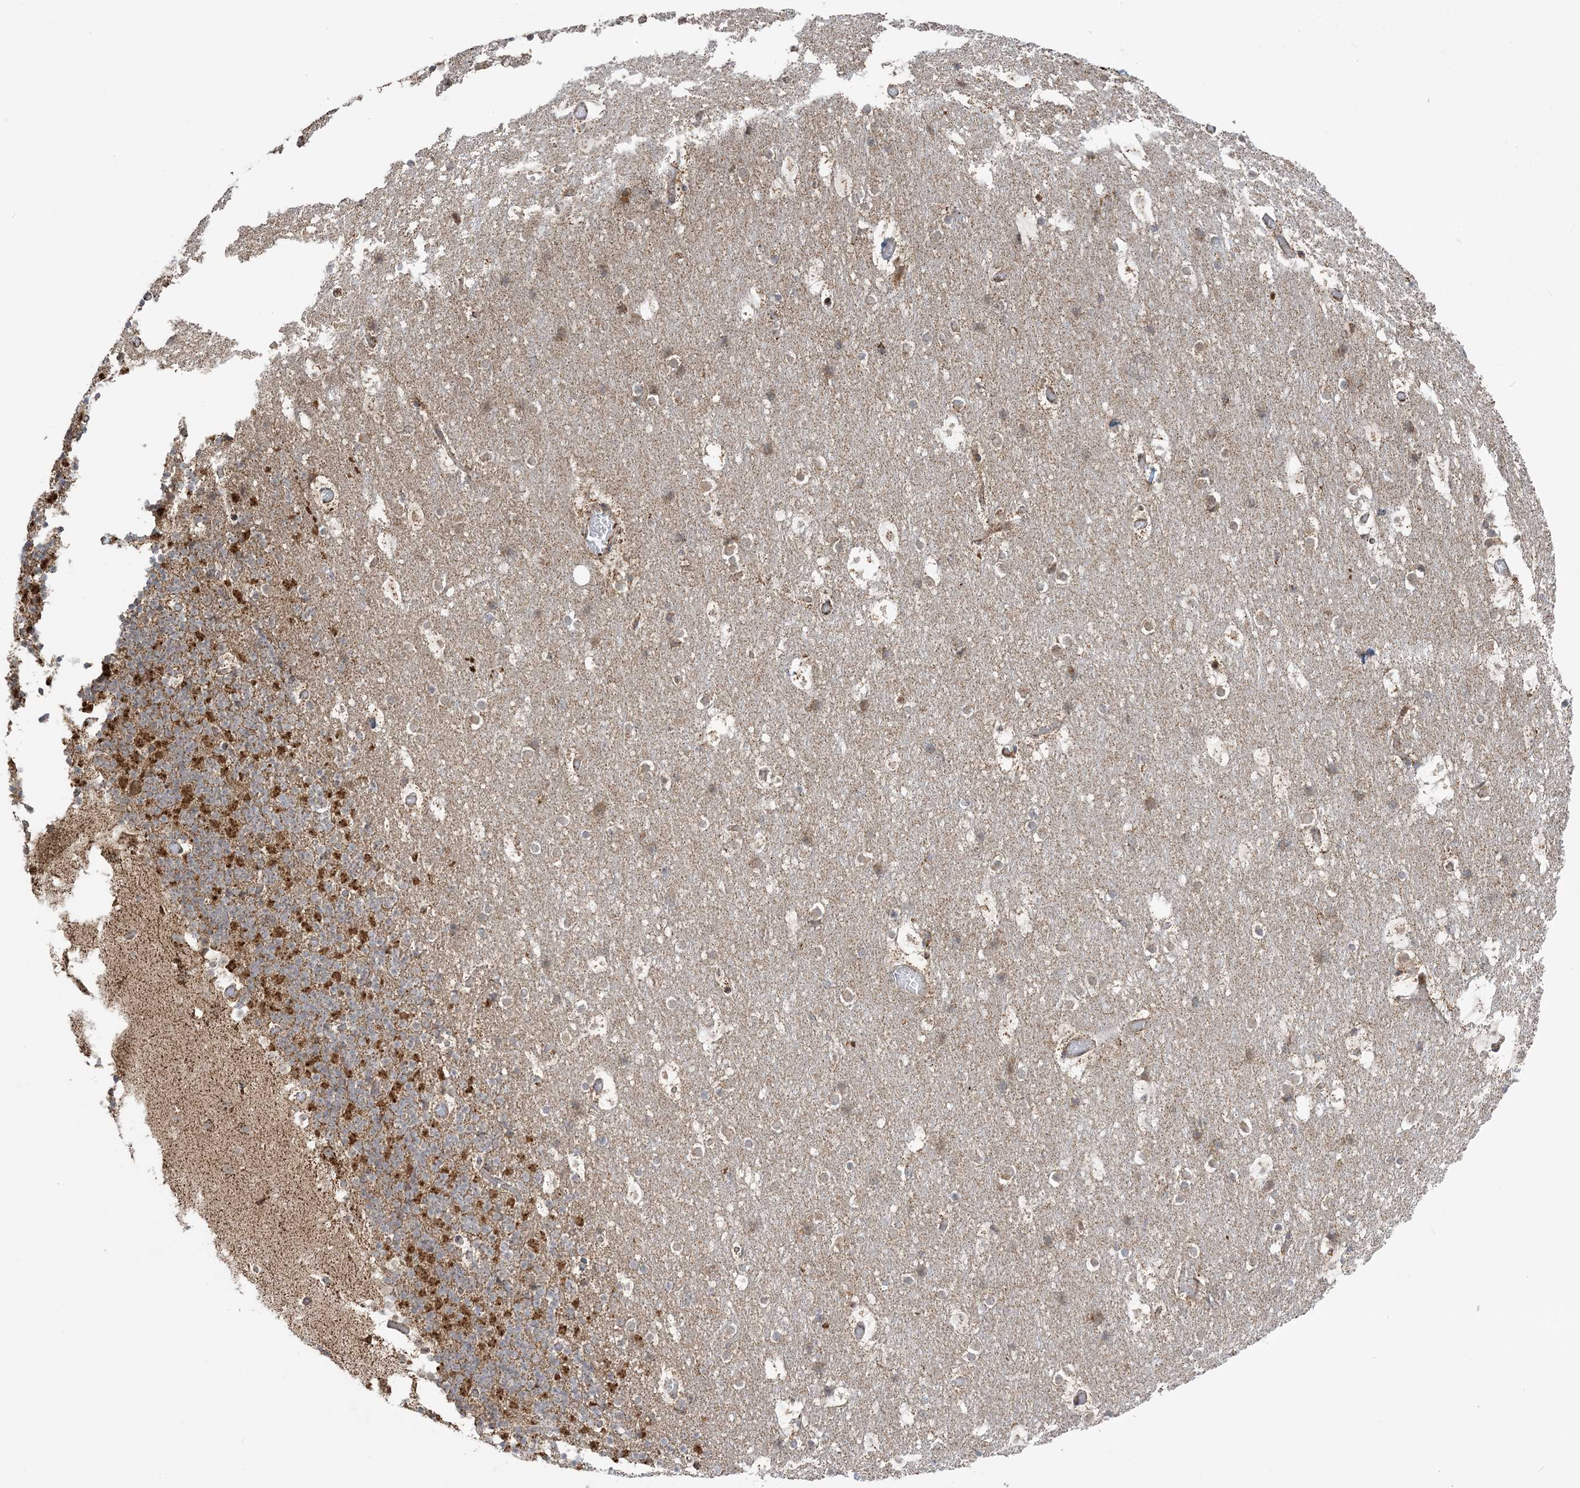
{"staining": {"intensity": "moderate", "quantity": "25%-75%", "location": "cytoplasmic/membranous"}, "tissue": "cerebellum", "cell_type": "Cells in granular layer", "image_type": "normal", "snomed": [{"axis": "morphology", "description": "Normal tissue, NOS"}, {"axis": "topography", "description": "Cerebellum"}], "caption": "Immunohistochemical staining of normal cerebellum demonstrates 25%-75% levels of moderate cytoplasmic/membranous protein staining in about 25%-75% of cells in granular layer.", "gene": "MAPKBP1", "patient": {"sex": "male", "age": 57}}